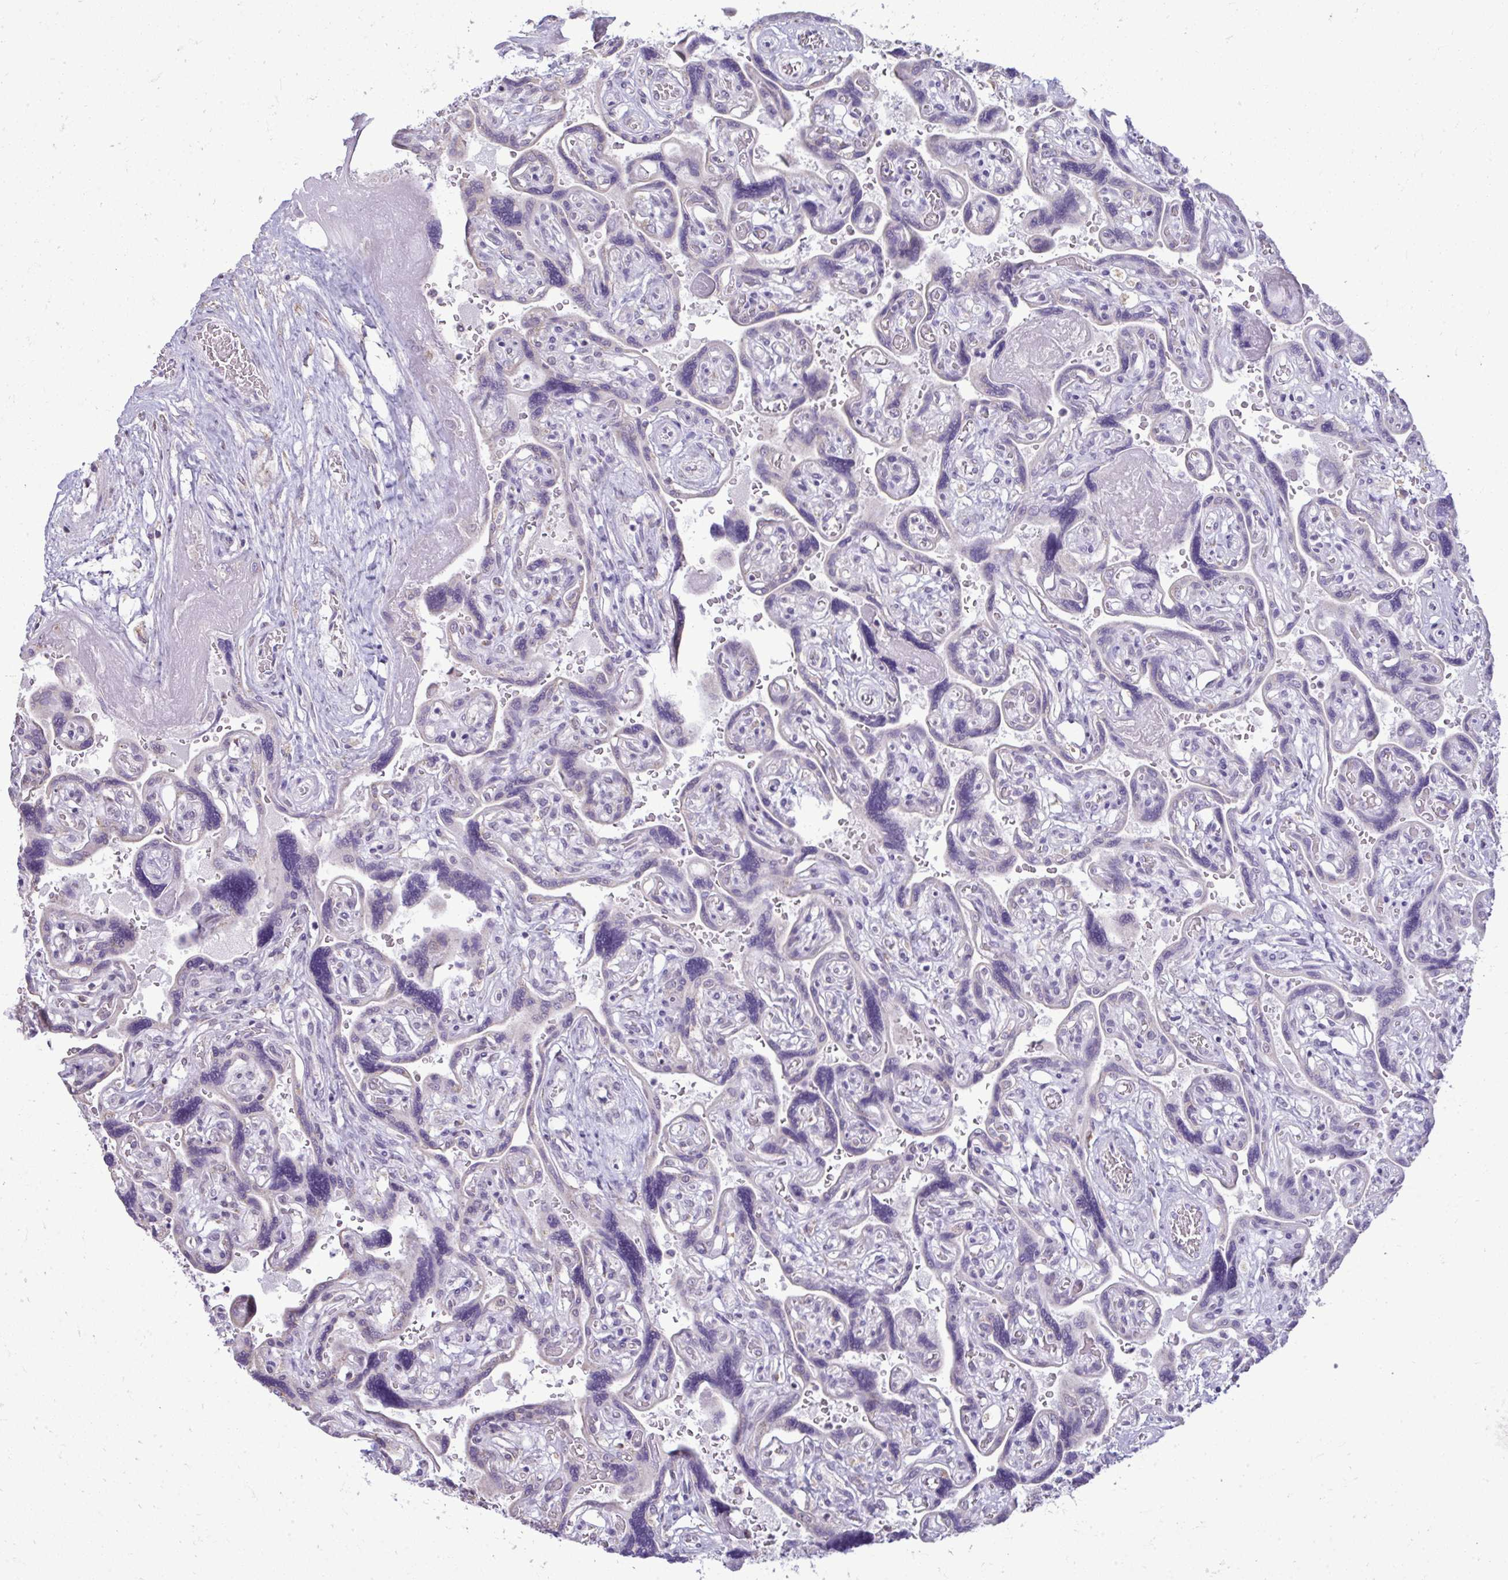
{"staining": {"intensity": "negative", "quantity": "none", "location": "none"}, "tissue": "placenta", "cell_type": "Decidual cells", "image_type": "normal", "snomed": [{"axis": "morphology", "description": "Normal tissue, NOS"}, {"axis": "topography", "description": "Placenta"}], "caption": "An IHC histopathology image of normal placenta is shown. There is no staining in decidual cells of placenta. The staining was performed using DAB (3,3'-diaminobenzidine) to visualize the protein expression in brown, while the nuclei were stained in blue with hematoxylin (Magnification: 20x).", "gene": "NPPA", "patient": {"sex": "female", "age": 32}}